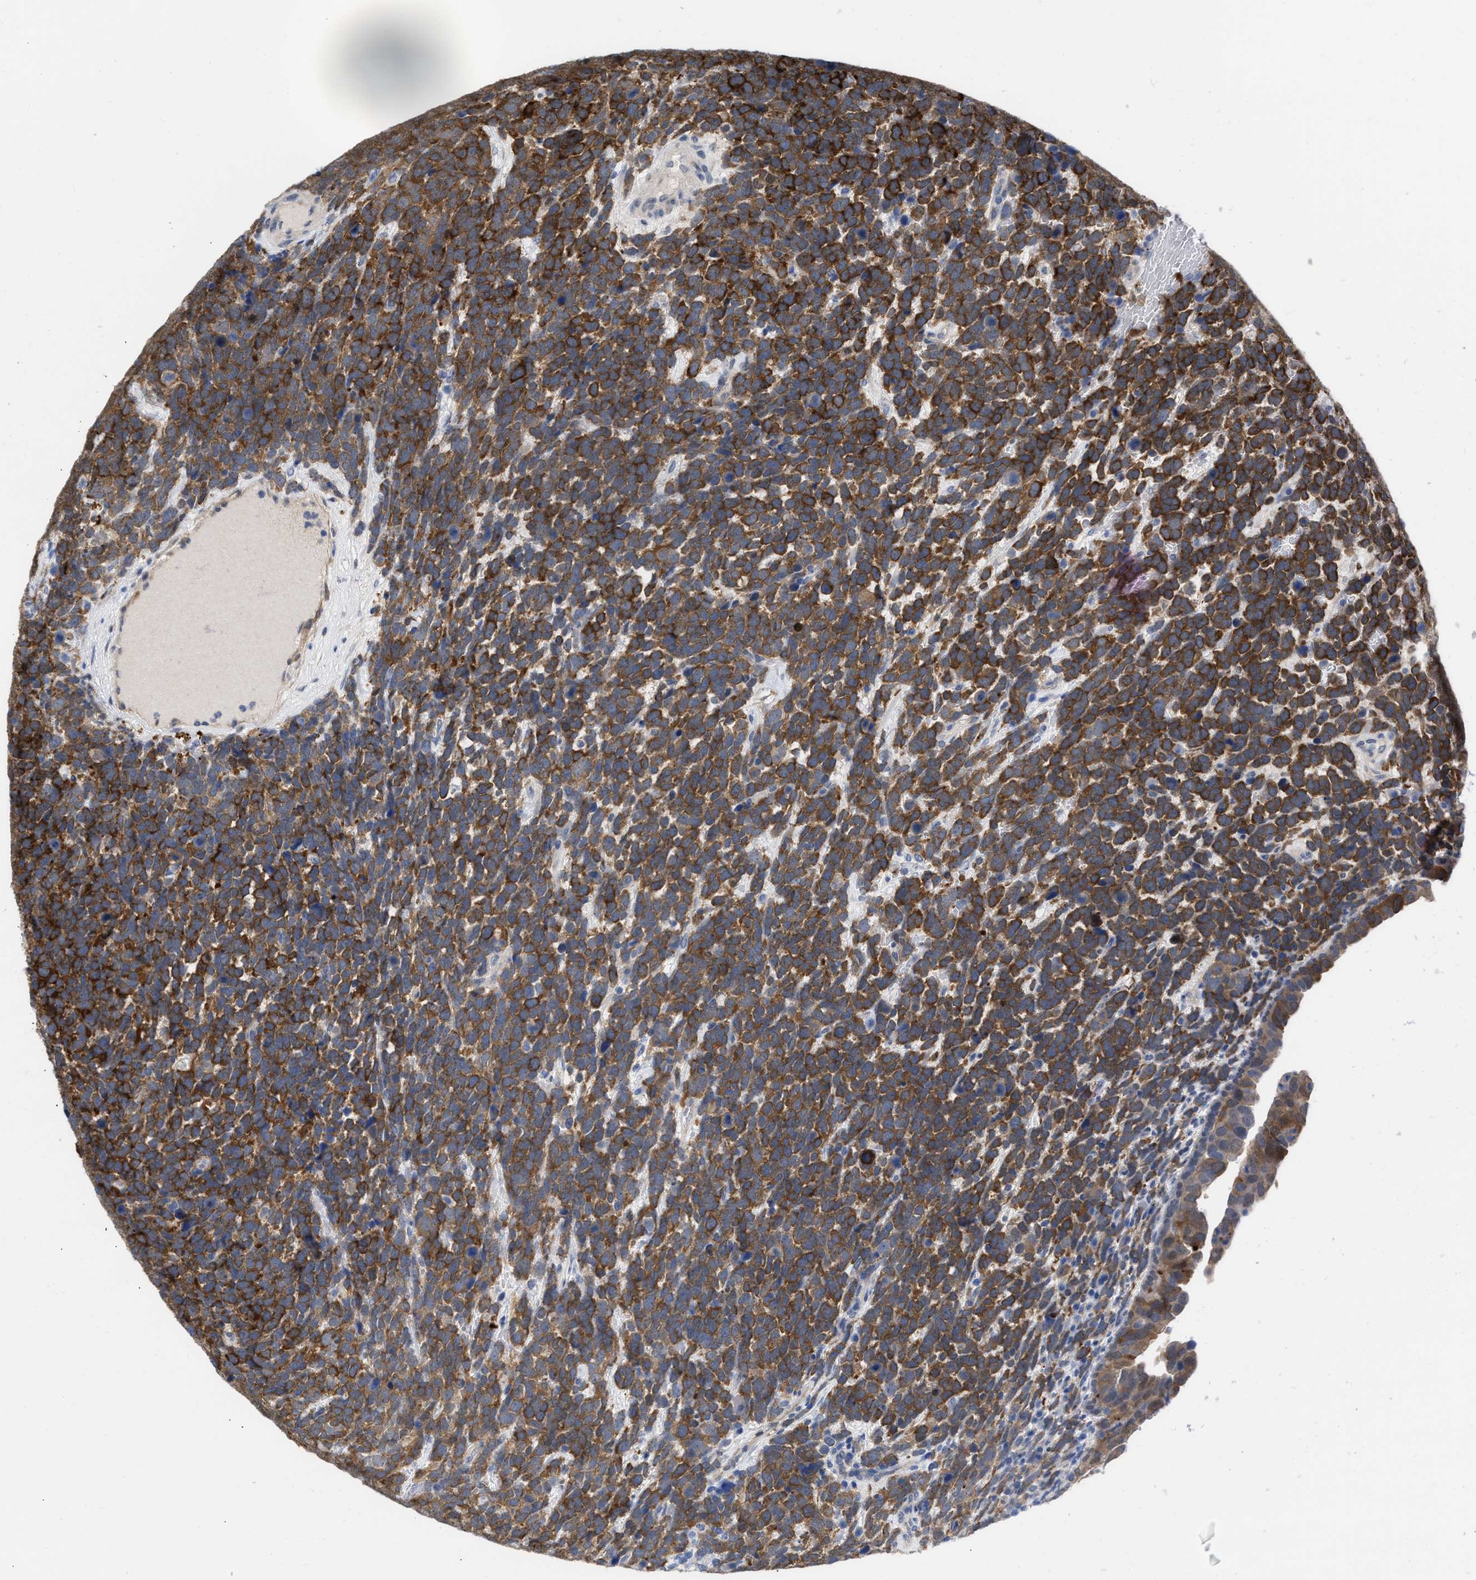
{"staining": {"intensity": "strong", "quantity": "25%-75%", "location": "cytoplasmic/membranous"}, "tissue": "urothelial cancer", "cell_type": "Tumor cells", "image_type": "cancer", "snomed": [{"axis": "morphology", "description": "Urothelial carcinoma, High grade"}, {"axis": "topography", "description": "Urinary bladder"}], "caption": "Immunohistochemistry (IHC) of human urothelial cancer displays high levels of strong cytoplasmic/membranous positivity in approximately 25%-75% of tumor cells.", "gene": "THRA", "patient": {"sex": "female", "age": 82}}